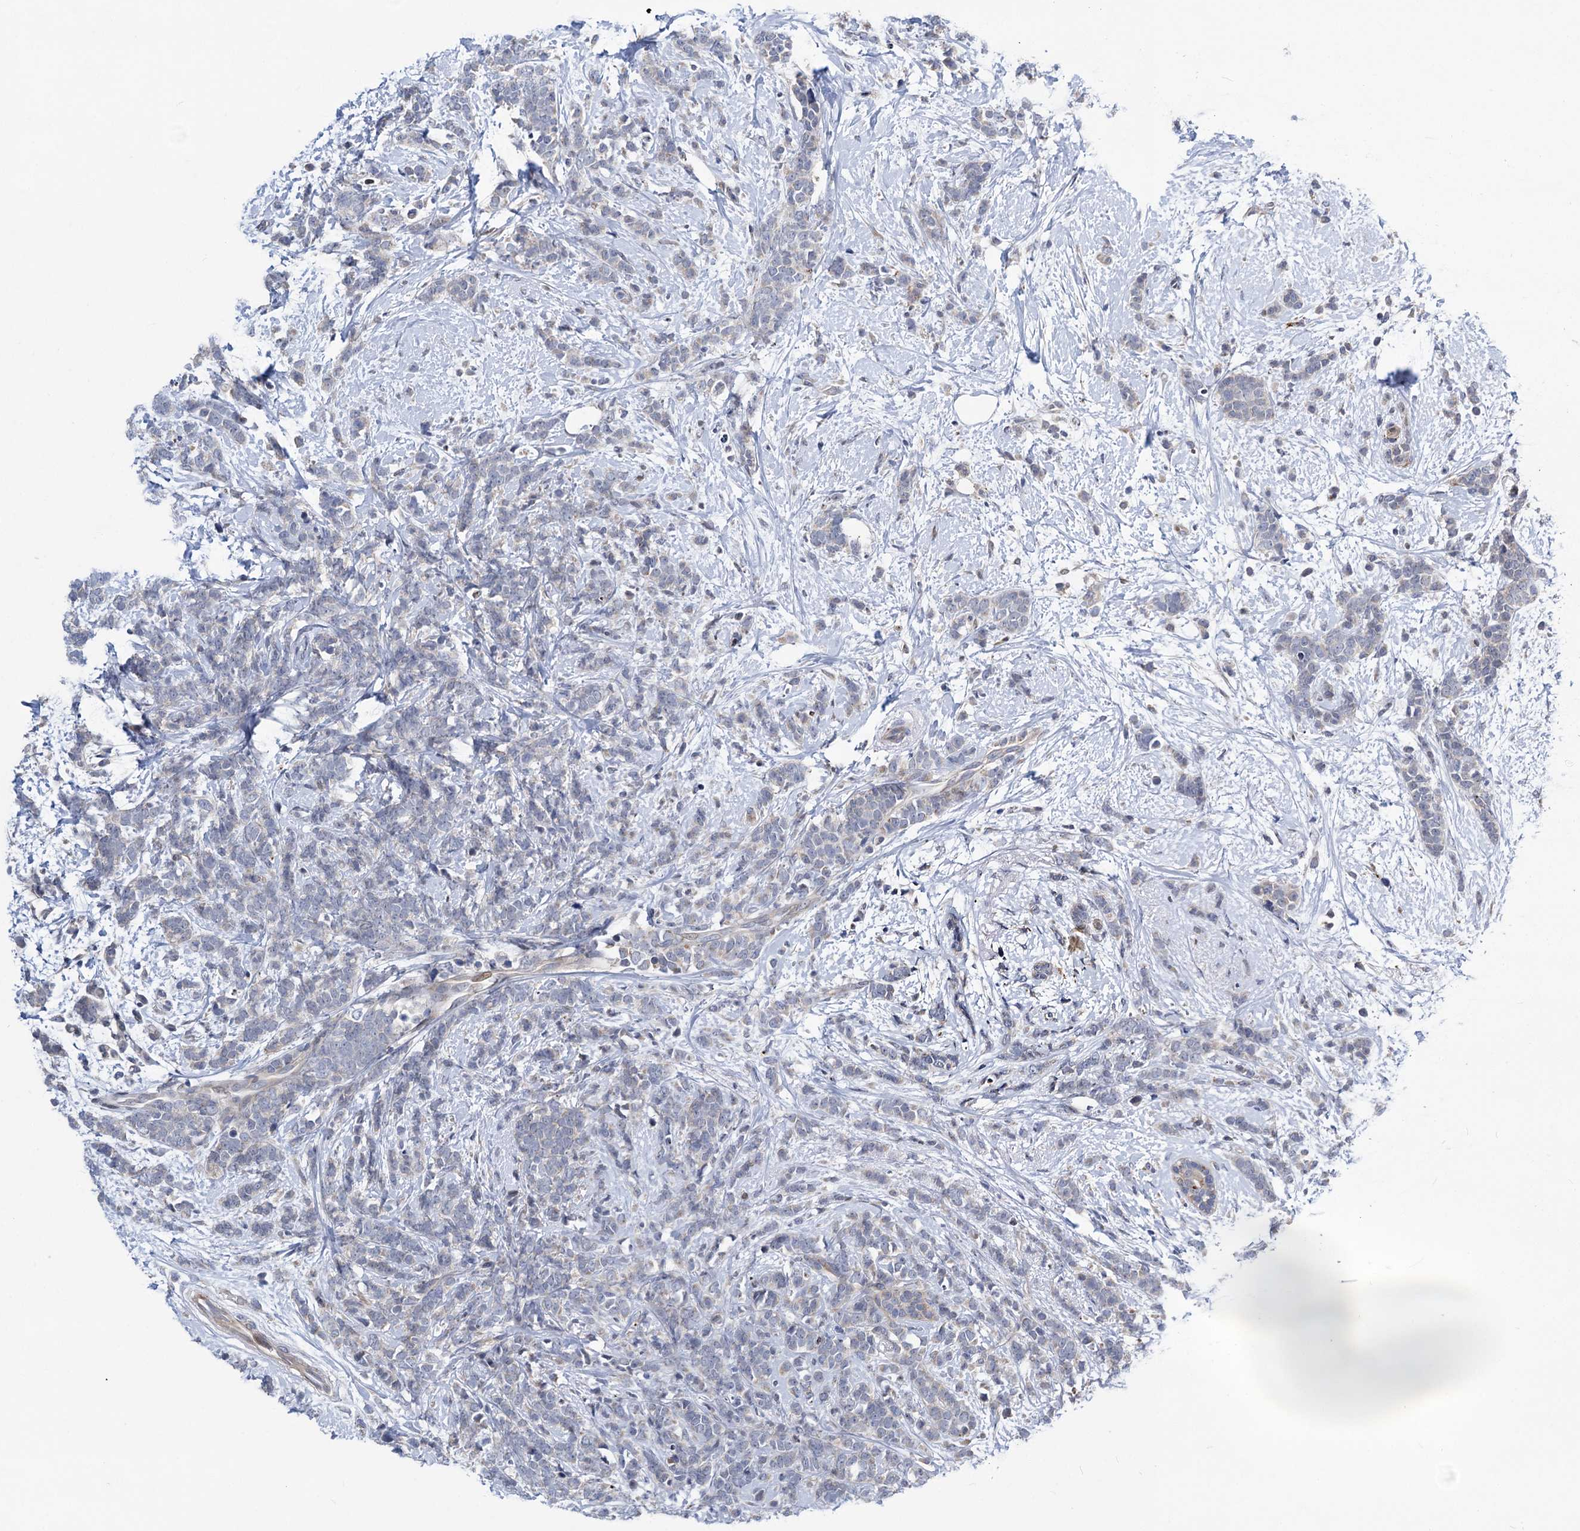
{"staining": {"intensity": "negative", "quantity": "none", "location": "none"}, "tissue": "breast cancer", "cell_type": "Tumor cells", "image_type": "cancer", "snomed": [{"axis": "morphology", "description": "Lobular carcinoma"}, {"axis": "topography", "description": "Breast"}], "caption": "This is an immunohistochemistry (IHC) histopathology image of human lobular carcinoma (breast). There is no positivity in tumor cells.", "gene": "UBR1", "patient": {"sex": "female", "age": 58}}